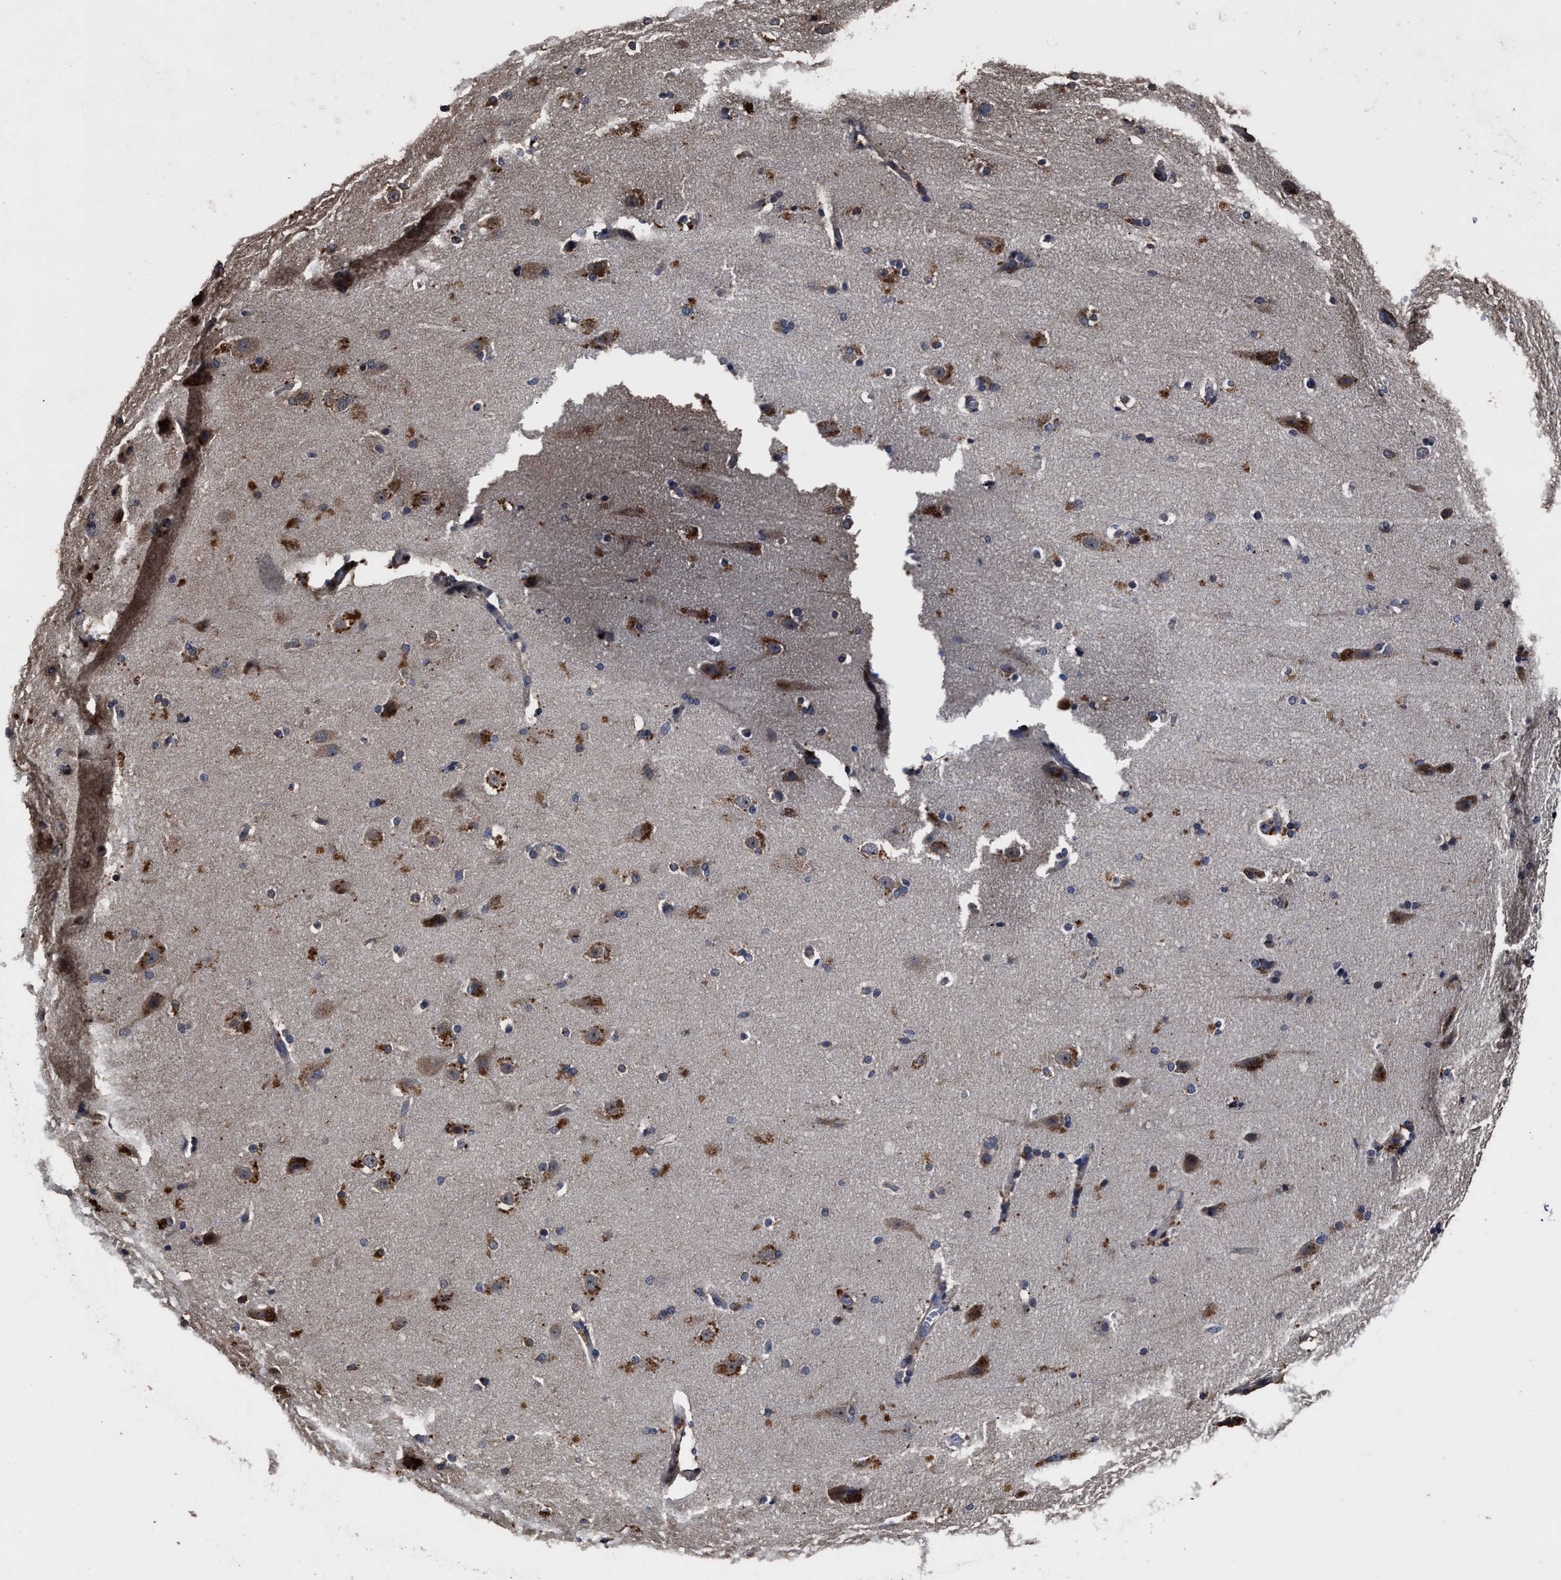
{"staining": {"intensity": "negative", "quantity": "none", "location": "none"}, "tissue": "cerebral cortex", "cell_type": "Endothelial cells", "image_type": "normal", "snomed": [{"axis": "morphology", "description": "Normal tissue, NOS"}, {"axis": "topography", "description": "Cerebral cortex"}, {"axis": "topography", "description": "Hippocampus"}], "caption": "Immunohistochemistry photomicrograph of benign cerebral cortex: cerebral cortex stained with DAB demonstrates no significant protein staining in endothelial cells. Nuclei are stained in blue.", "gene": "PPM1K", "patient": {"sex": "female", "age": 19}}